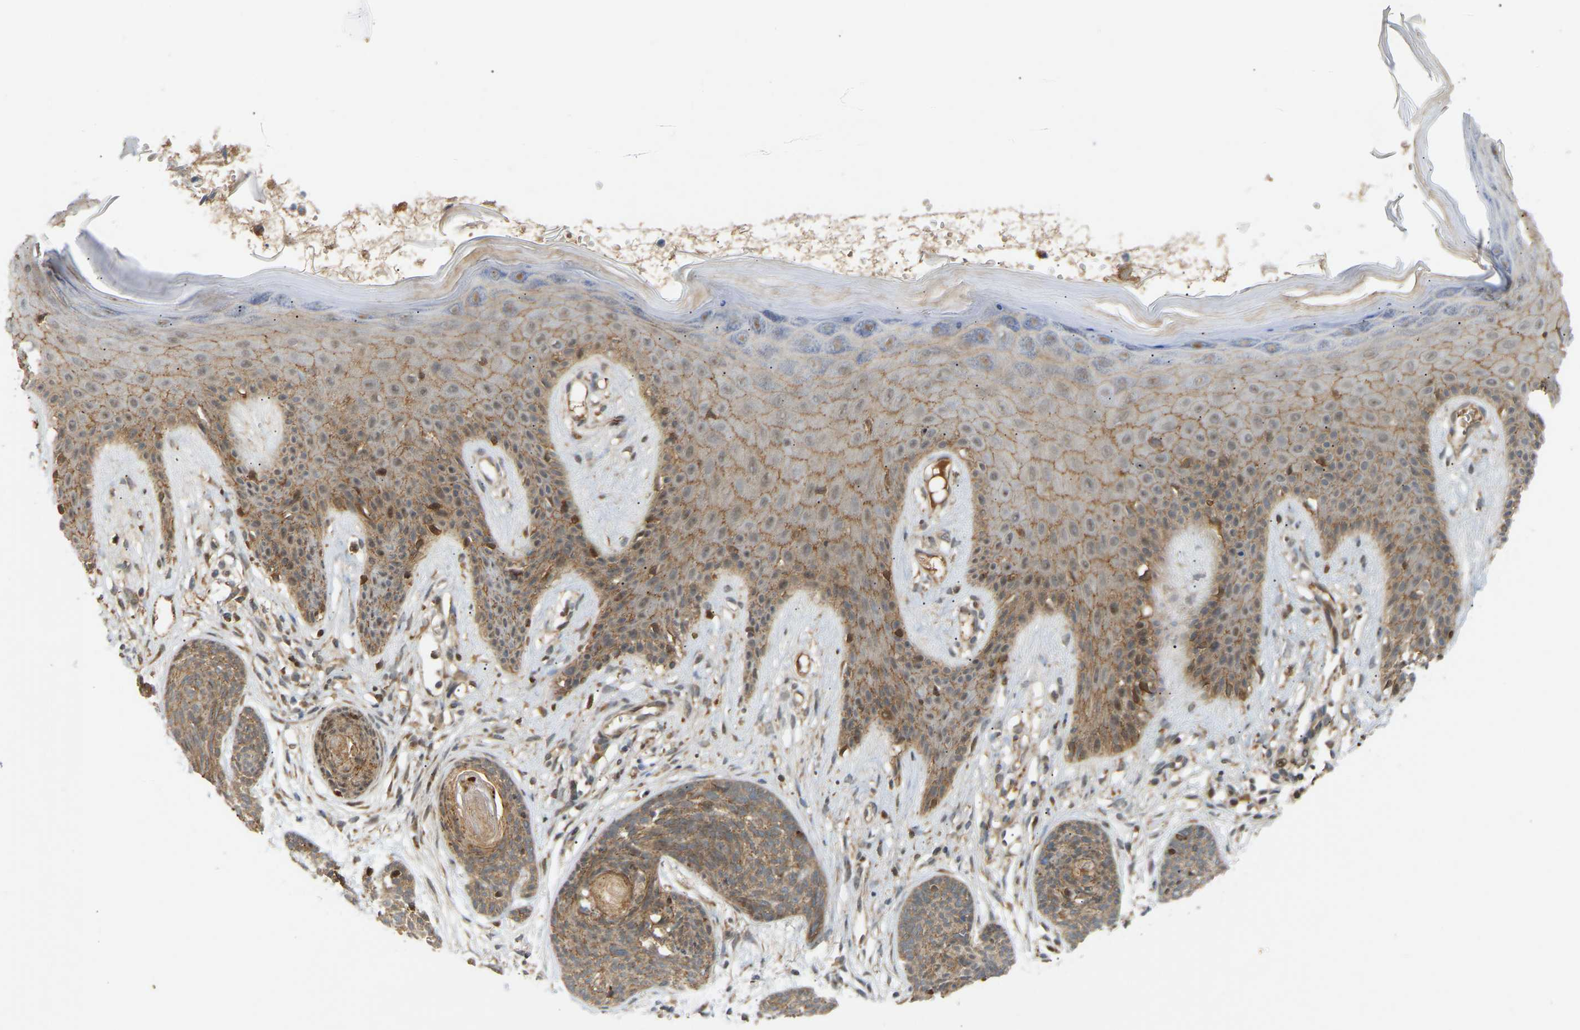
{"staining": {"intensity": "negative", "quantity": "none", "location": "none"}, "tissue": "skin cancer", "cell_type": "Tumor cells", "image_type": "cancer", "snomed": [{"axis": "morphology", "description": "Basal cell carcinoma"}, {"axis": "topography", "description": "Skin"}], "caption": "The immunohistochemistry micrograph has no significant staining in tumor cells of basal cell carcinoma (skin) tissue.", "gene": "PTCD1", "patient": {"sex": "female", "age": 59}}